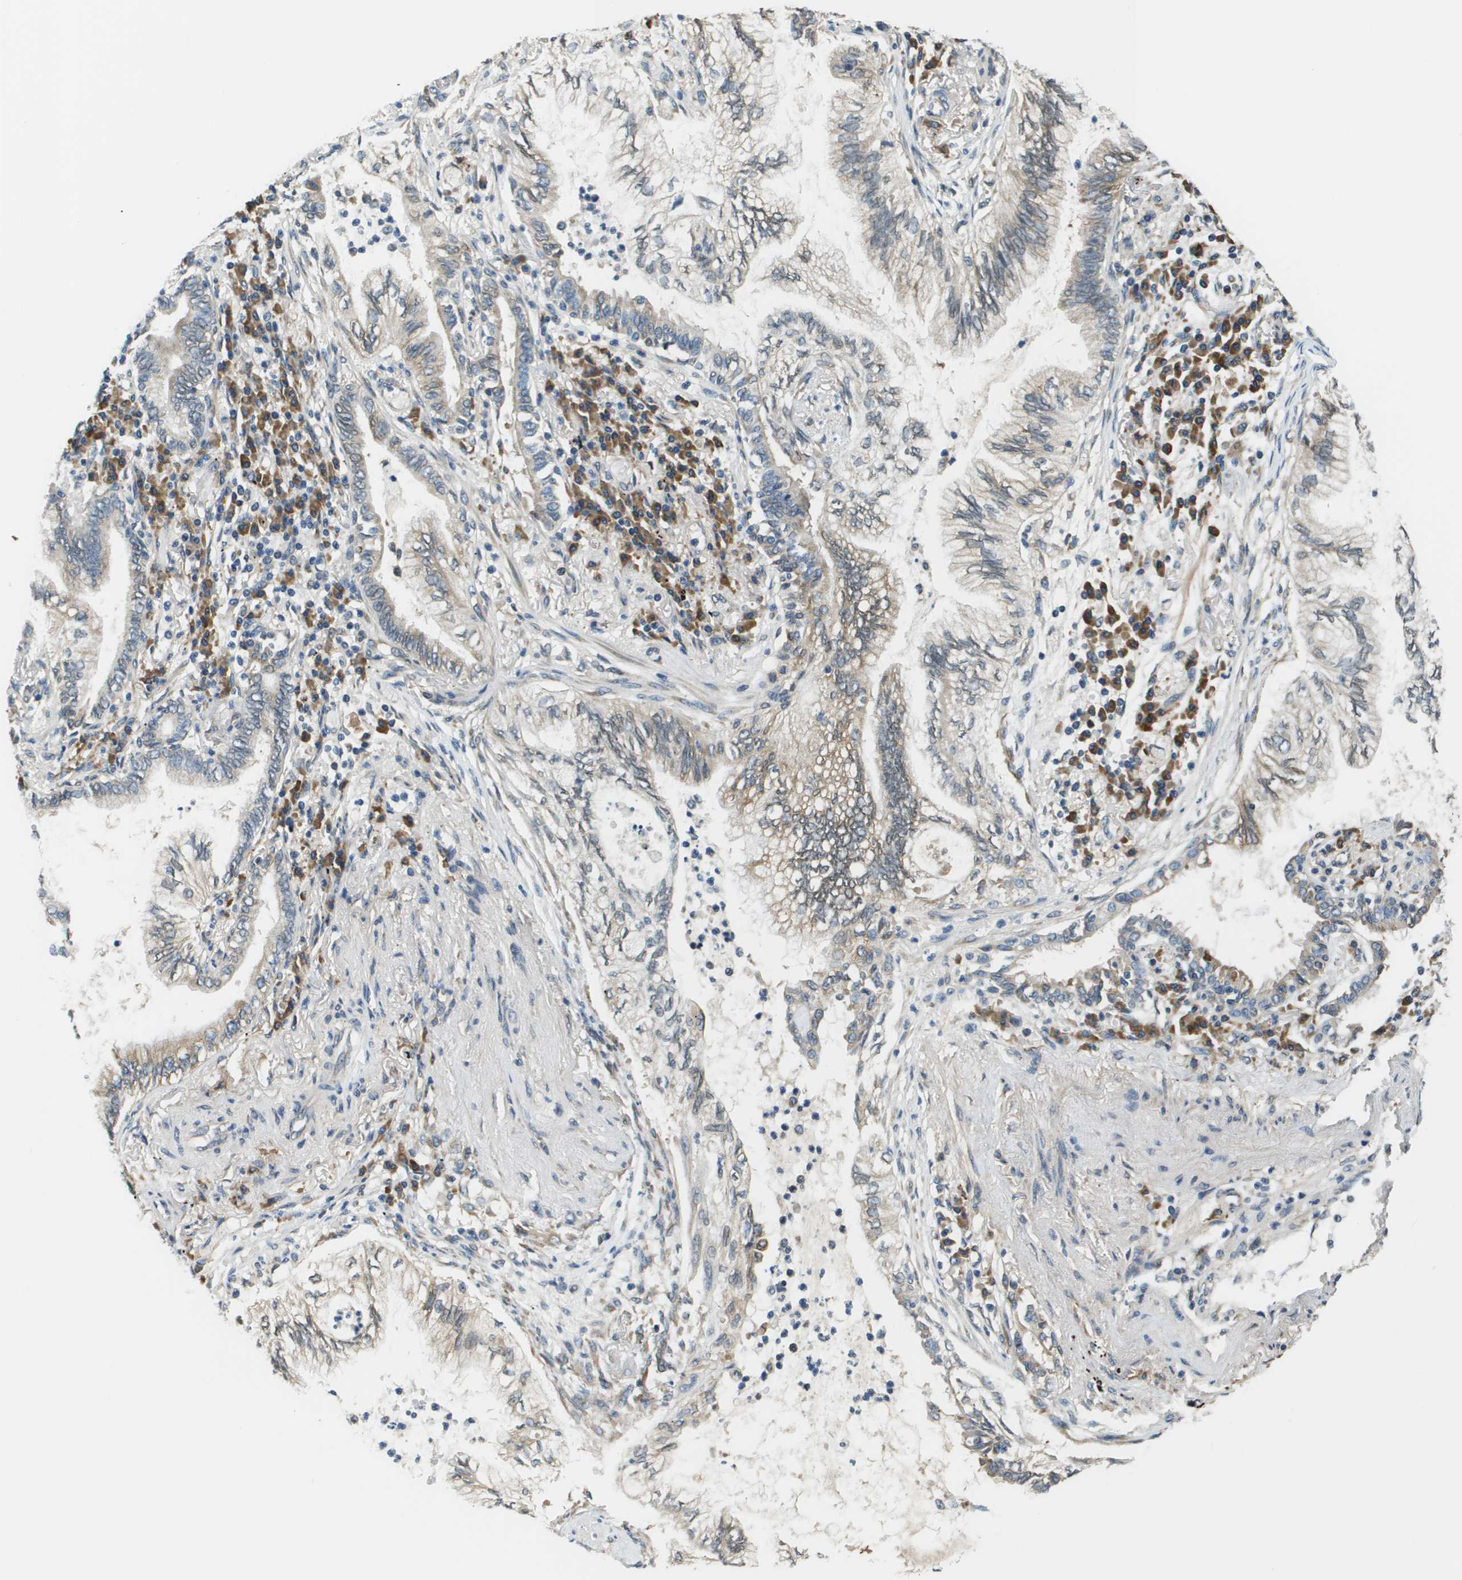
{"staining": {"intensity": "weak", "quantity": "25%-75%", "location": "cytoplasmic/membranous"}, "tissue": "lung cancer", "cell_type": "Tumor cells", "image_type": "cancer", "snomed": [{"axis": "morphology", "description": "Normal tissue, NOS"}, {"axis": "morphology", "description": "Adenocarcinoma, NOS"}, {"axis": "topography", "description": "Bronchus"}, {"axis": "topography", "description": "Lung"}], "caption": "A low amount of weak cytoplasmic/membranous expression is present in about 25%-75% of tumor cells in lung adenocarcinoma tissue. Immunohistochemistry (ihc) stains the protein of interest in brown and the nuclei are stained blue.", "gene": "SEC62", "patient": {"sex": "female", "age": 70}}